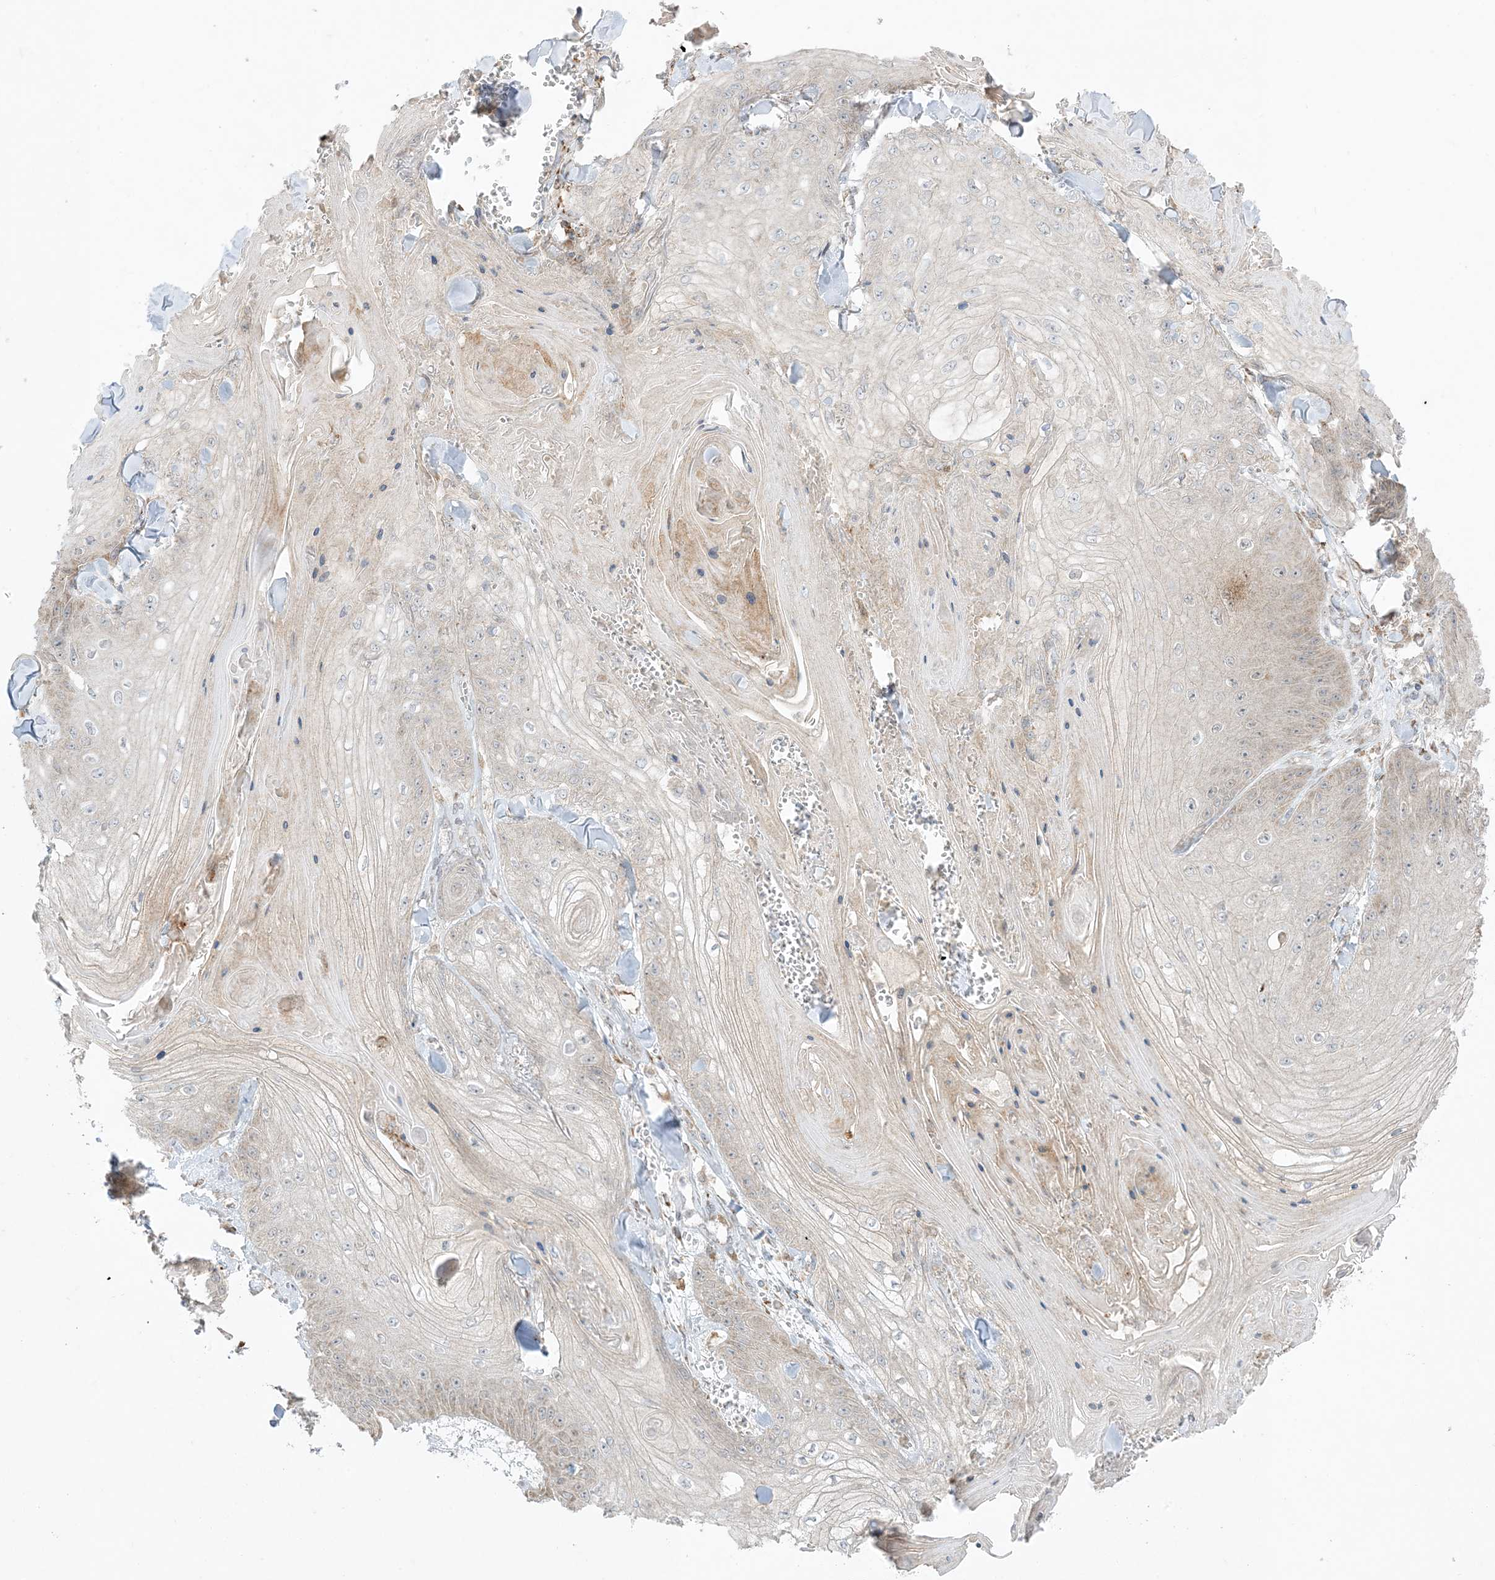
{"staining": {"intensity": "negative", "quantity": "none", "location": "none"}, "tissue": "skin cancer", "cell_type": "Tumor cells", "image_type": "cancer", "snomed": [{"axis": "morphology", "description": "Squamous cell carcinoma, NOS"}, {"axis": "topography", "description": "Skin"}], "caption": "Human squamous cell carcinoma (skin) stained for a protein using immunohistochemistry displays no staining in tumor cells.", "gene": "ODC1", "patient": {"sex": "male", "age": 74}}